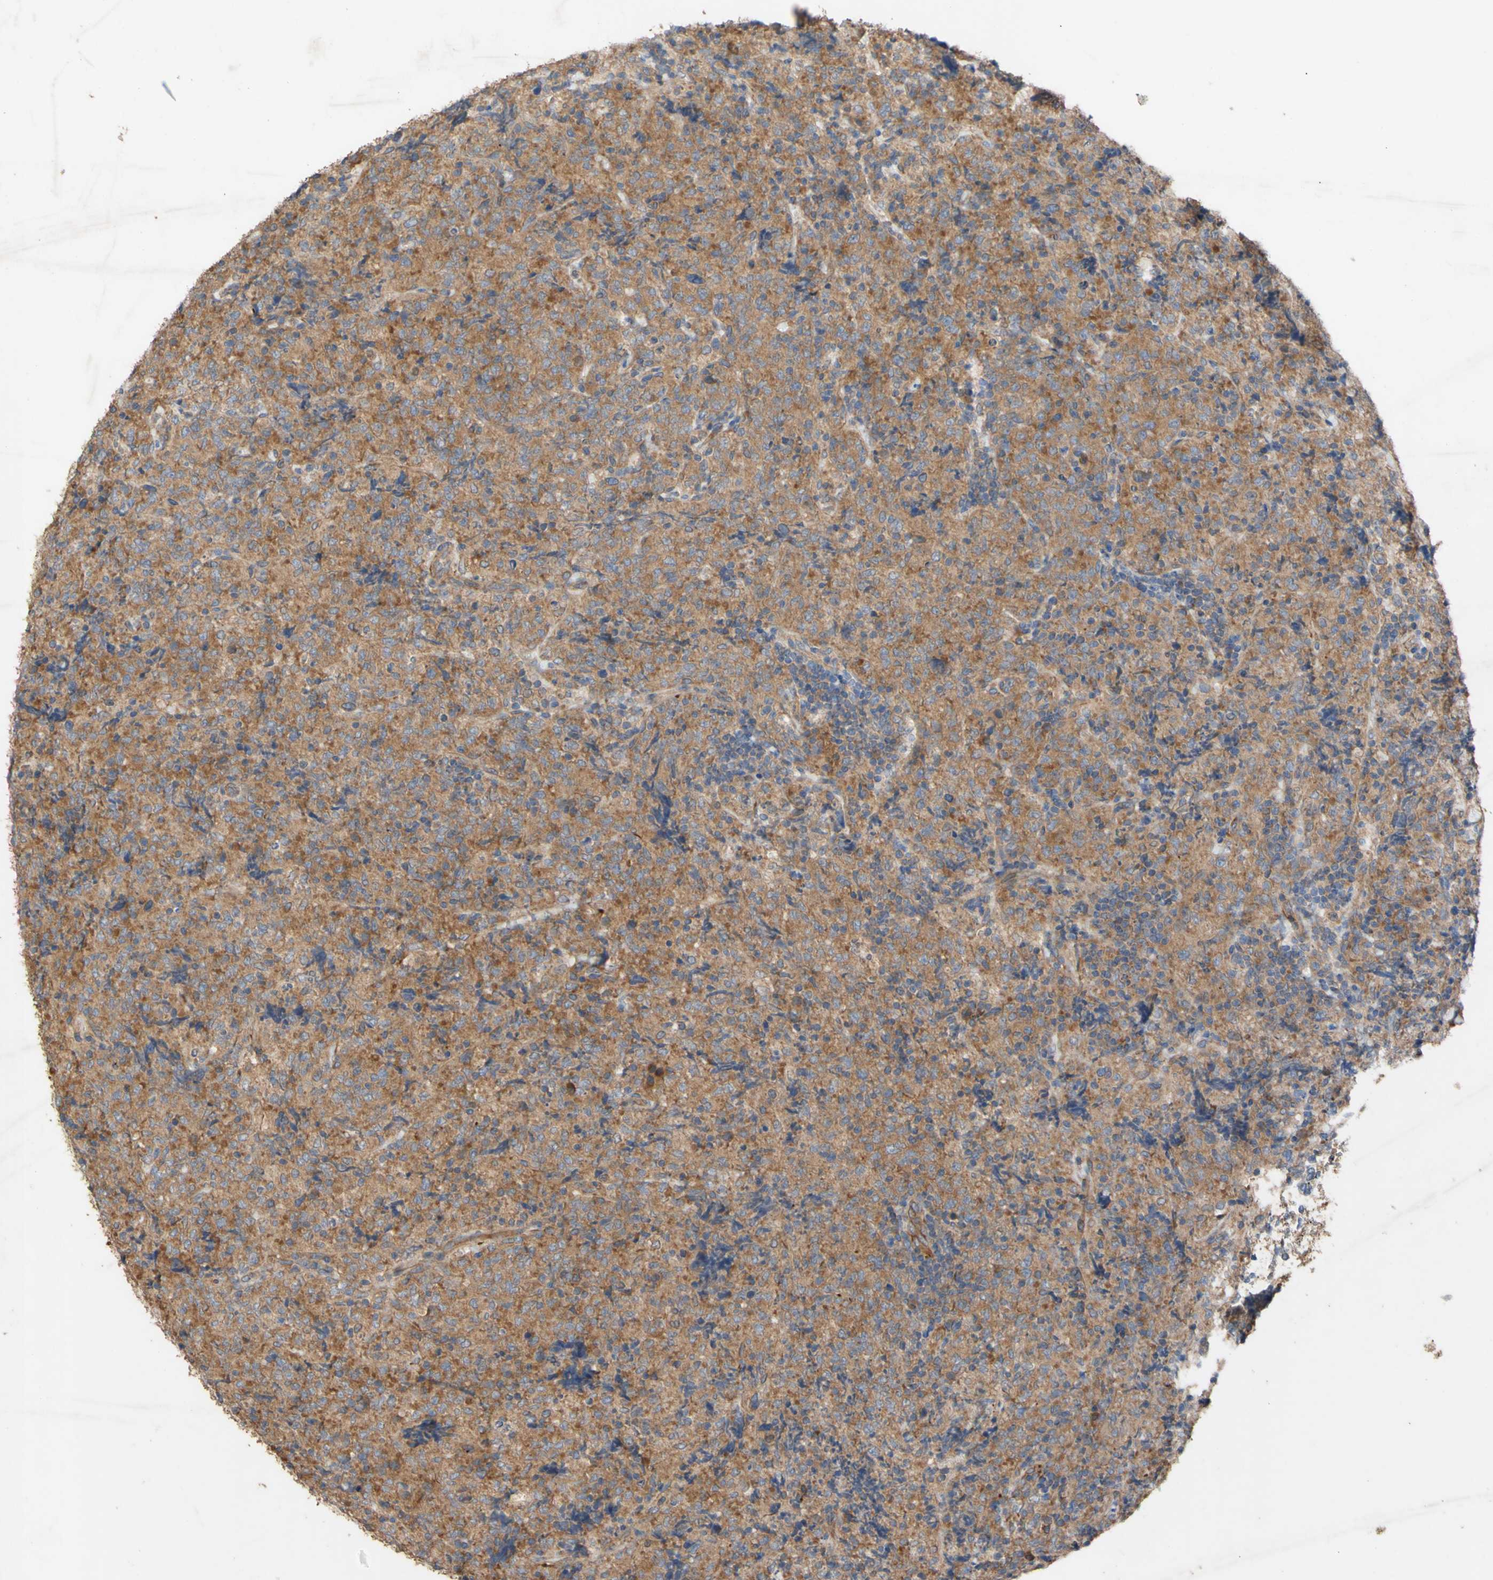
{"staining": {"intensity": "moderate", "quantity": ">75%", "location": "cytoplasmic/membranous"}, "tissue": "lymphoma", "cell_type": "Tumor cells", "image_type": "cancer", "snomed": [{"axis": "morphology", "description": "Malignant lymphoma, non-Hodgkin's type, High grade"}, {"axis": "topography", "description": "Tonsil"}], "caption": "This photomicrograph reveals immunohistochemistry staining of human malignant lymphoma, non-Hodgkin's type (high-grade), with medium moderate cytoplasmic/membranous positivity in approximately >75% of tumor cells.", "gene": "EIF2S3", "patient": {"sex": "female", "age": 36}}